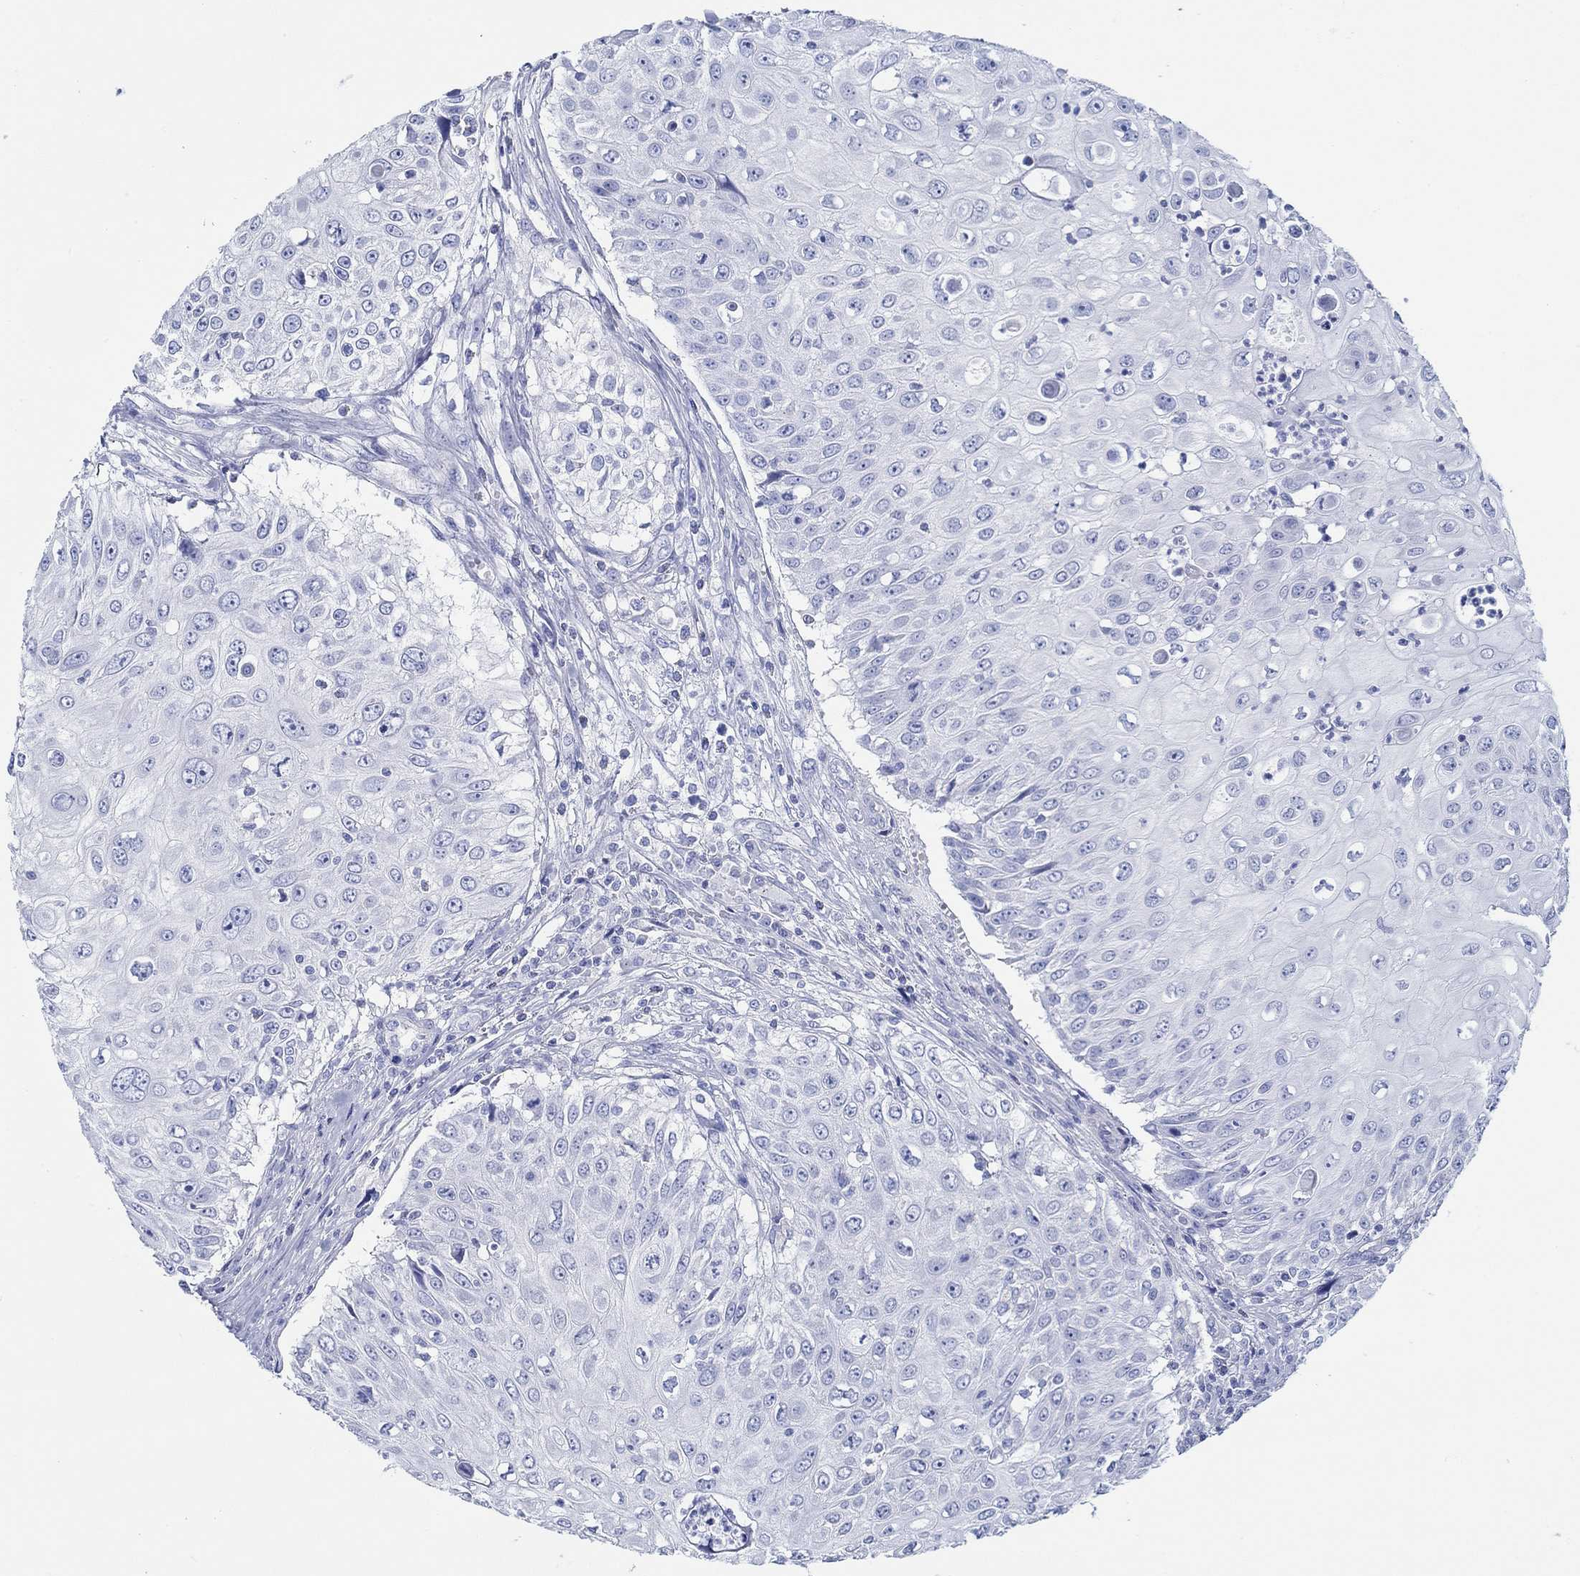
{"staining": {"intensity": "negative", "quantity": "none", "location": "none"}, "tissue": "urothelial cancer", "cell_type": "Tumor cells", "image_type": "cancer", "snomed": [{"axis": "morphology", "description": "Urothelial carcinoma, High grade"}, {"axis": "topography", "description": "Urinary bladder"}], "caption": "An image of urothelial cancer stained for a protein reveals no brown staining in tumor cells.", "gene": "IGFBP6", "patient": {"sex": "female", "age": 79}}